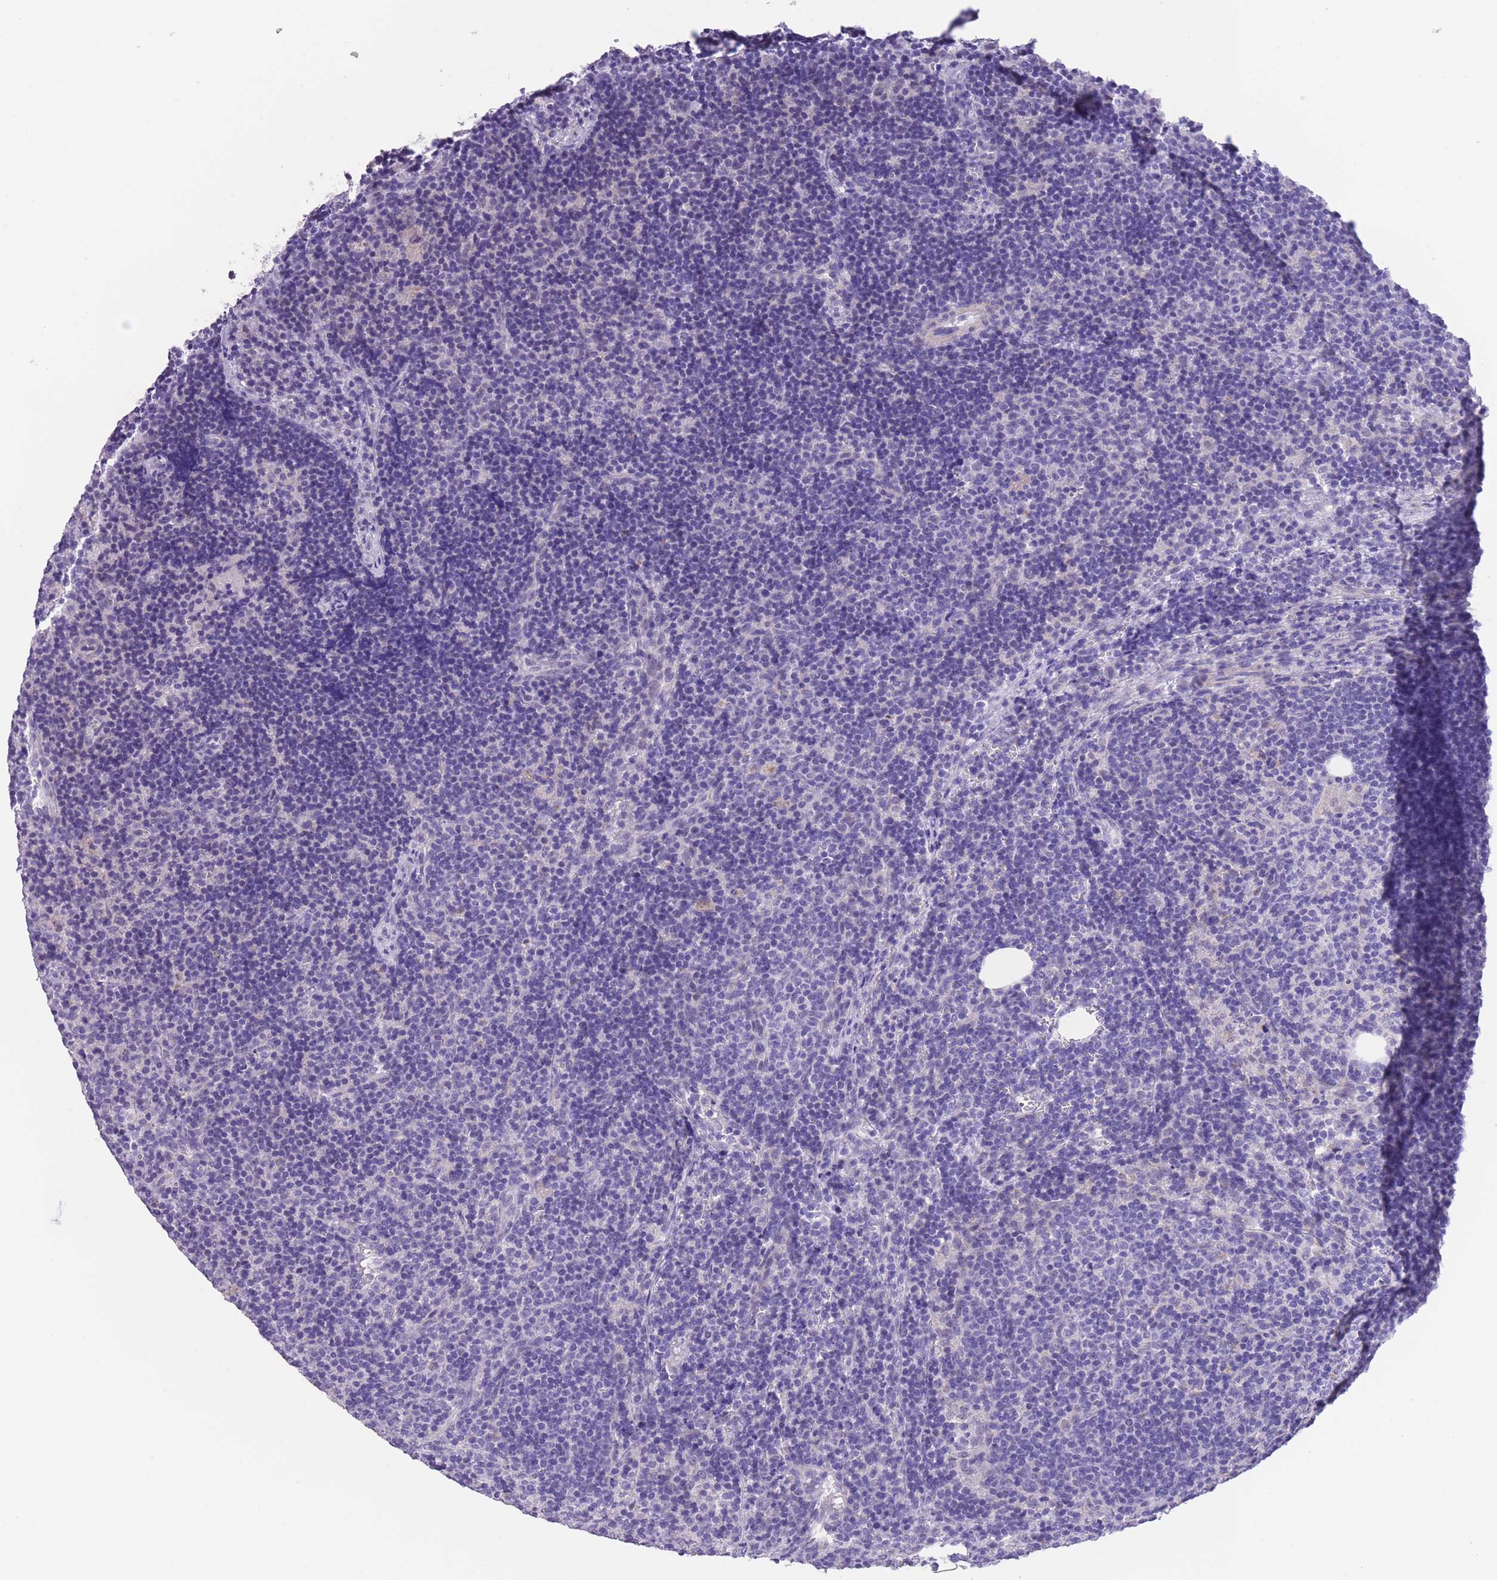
{"staining": {"intensity": "negative", "quantity": "none", "location": "none"}, "tissue": "lymph node", "cell_type": "Germinal center cells", "image_type": "normal", "snomed": [{"axis": "morphology", "description": "Normal tissue, NOS"}, {"axis": "topography", "description": "Lymph node"}], "caption": "Image shows no significant protein expression in germinal center cells of unremarkable lymph node. (Brightfield microscopy of DAB immunohistochemistry at high magnification).", "gene": "RAI2", "patient": {"sex": "female", "age": 30}}